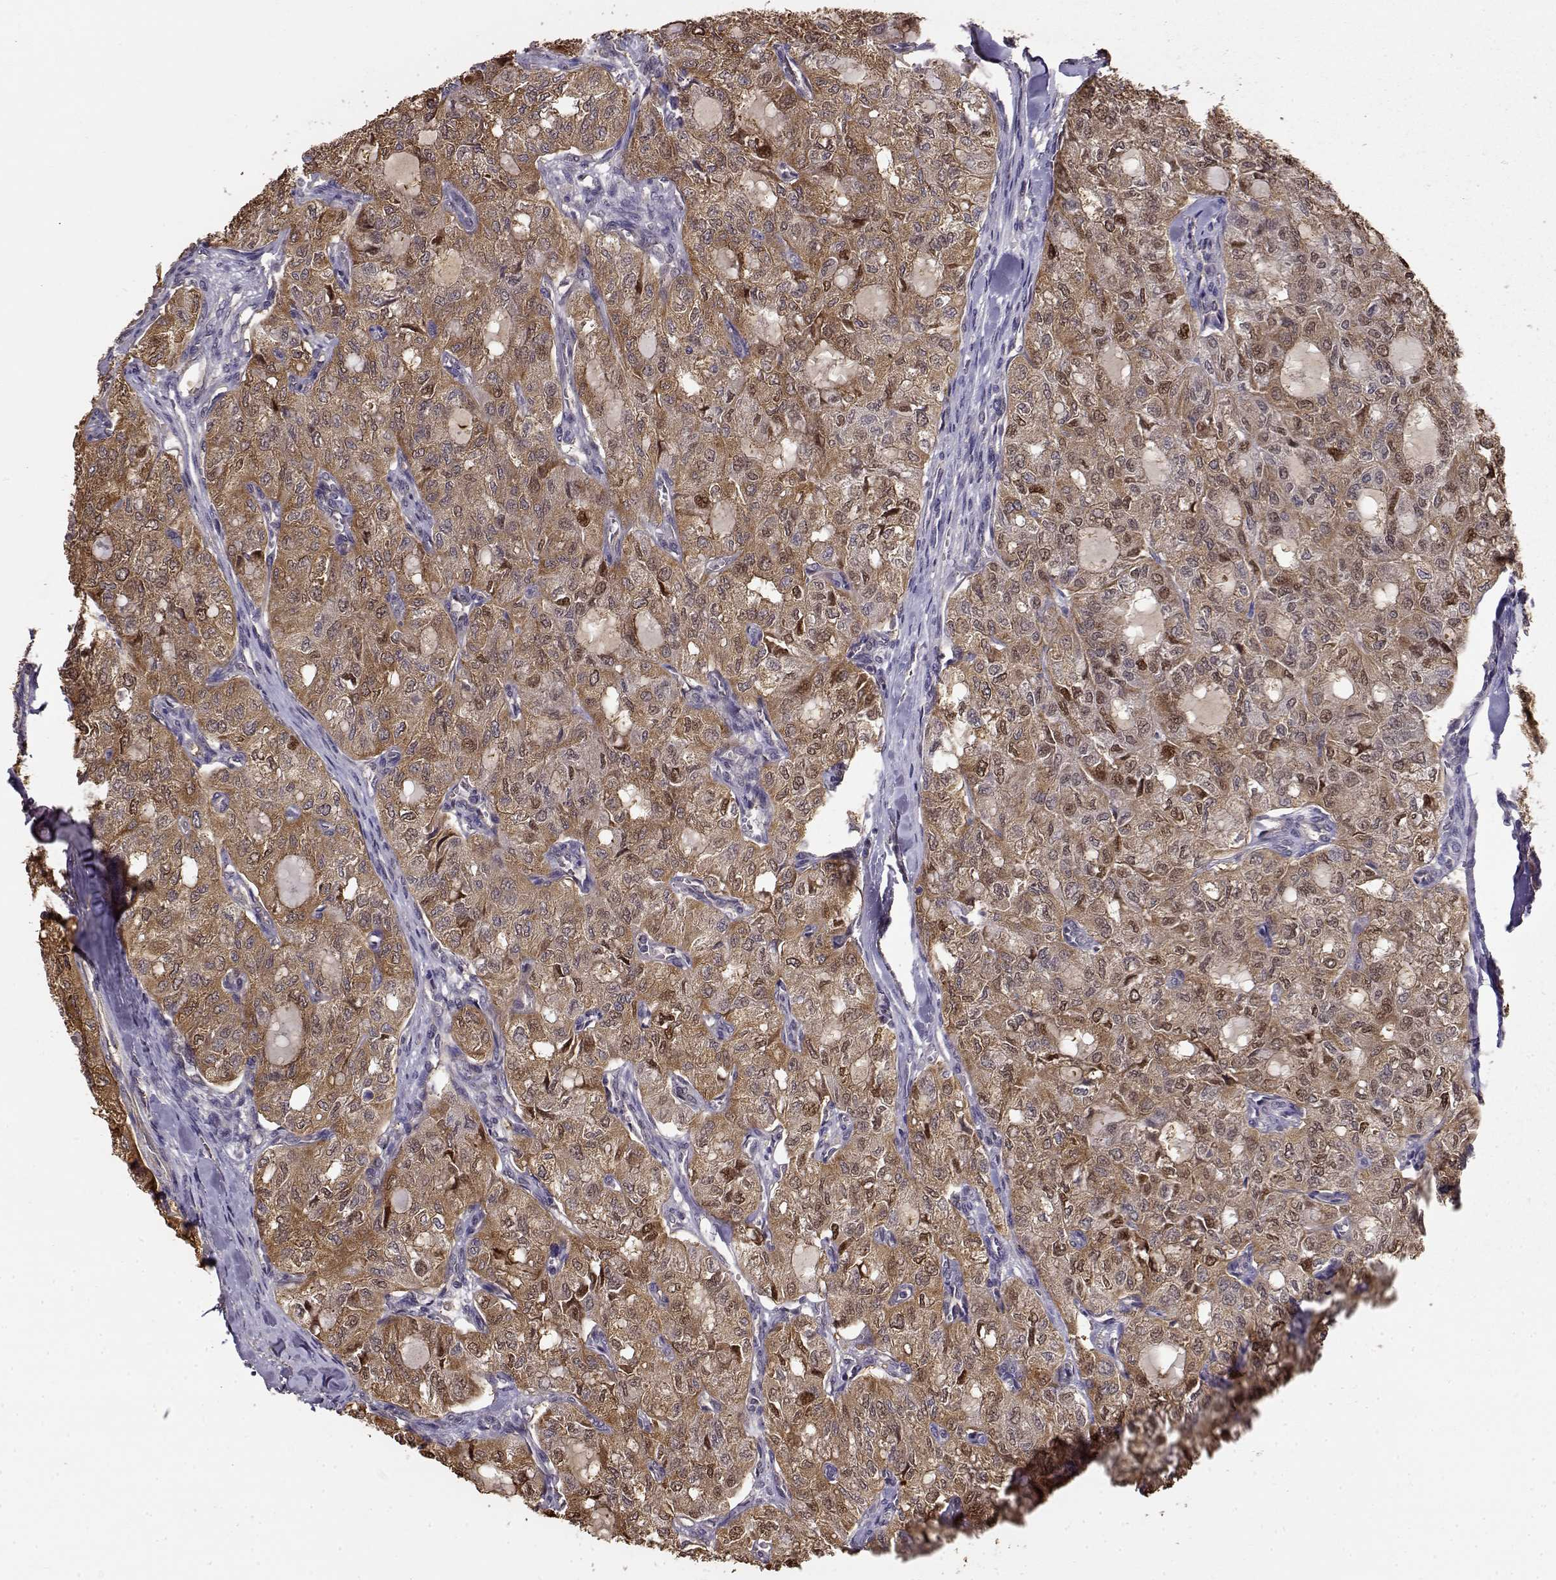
{"staining": {"intensity": "moderate", "quantity": ">75%", "location": "cytoplasmic/membranous"}, "tissue": "thyroid cancer", "cell_type": "Tumor cells", "image_type": "cancer", "snomed": [{"axis": "morphology", "description": "Follicular adenoma carcinoma, NOS"}, {"axis": "topography", "description": "Thyroid gland"}], "caption": "Immunohistochemistry staining of thyroid cancer, which shows medium levels of moderate cytoplasmic/membranous positivity in about >75% of tumor cells indicating moderate cytoplasmic/membranous protein staining. The staining was performed using DAB (brown) for protein detection and nuclei were counterstained in hematoxylin (blue).", "gene": "CRIM1", "patient": {"sex": "male", "age": 75}}